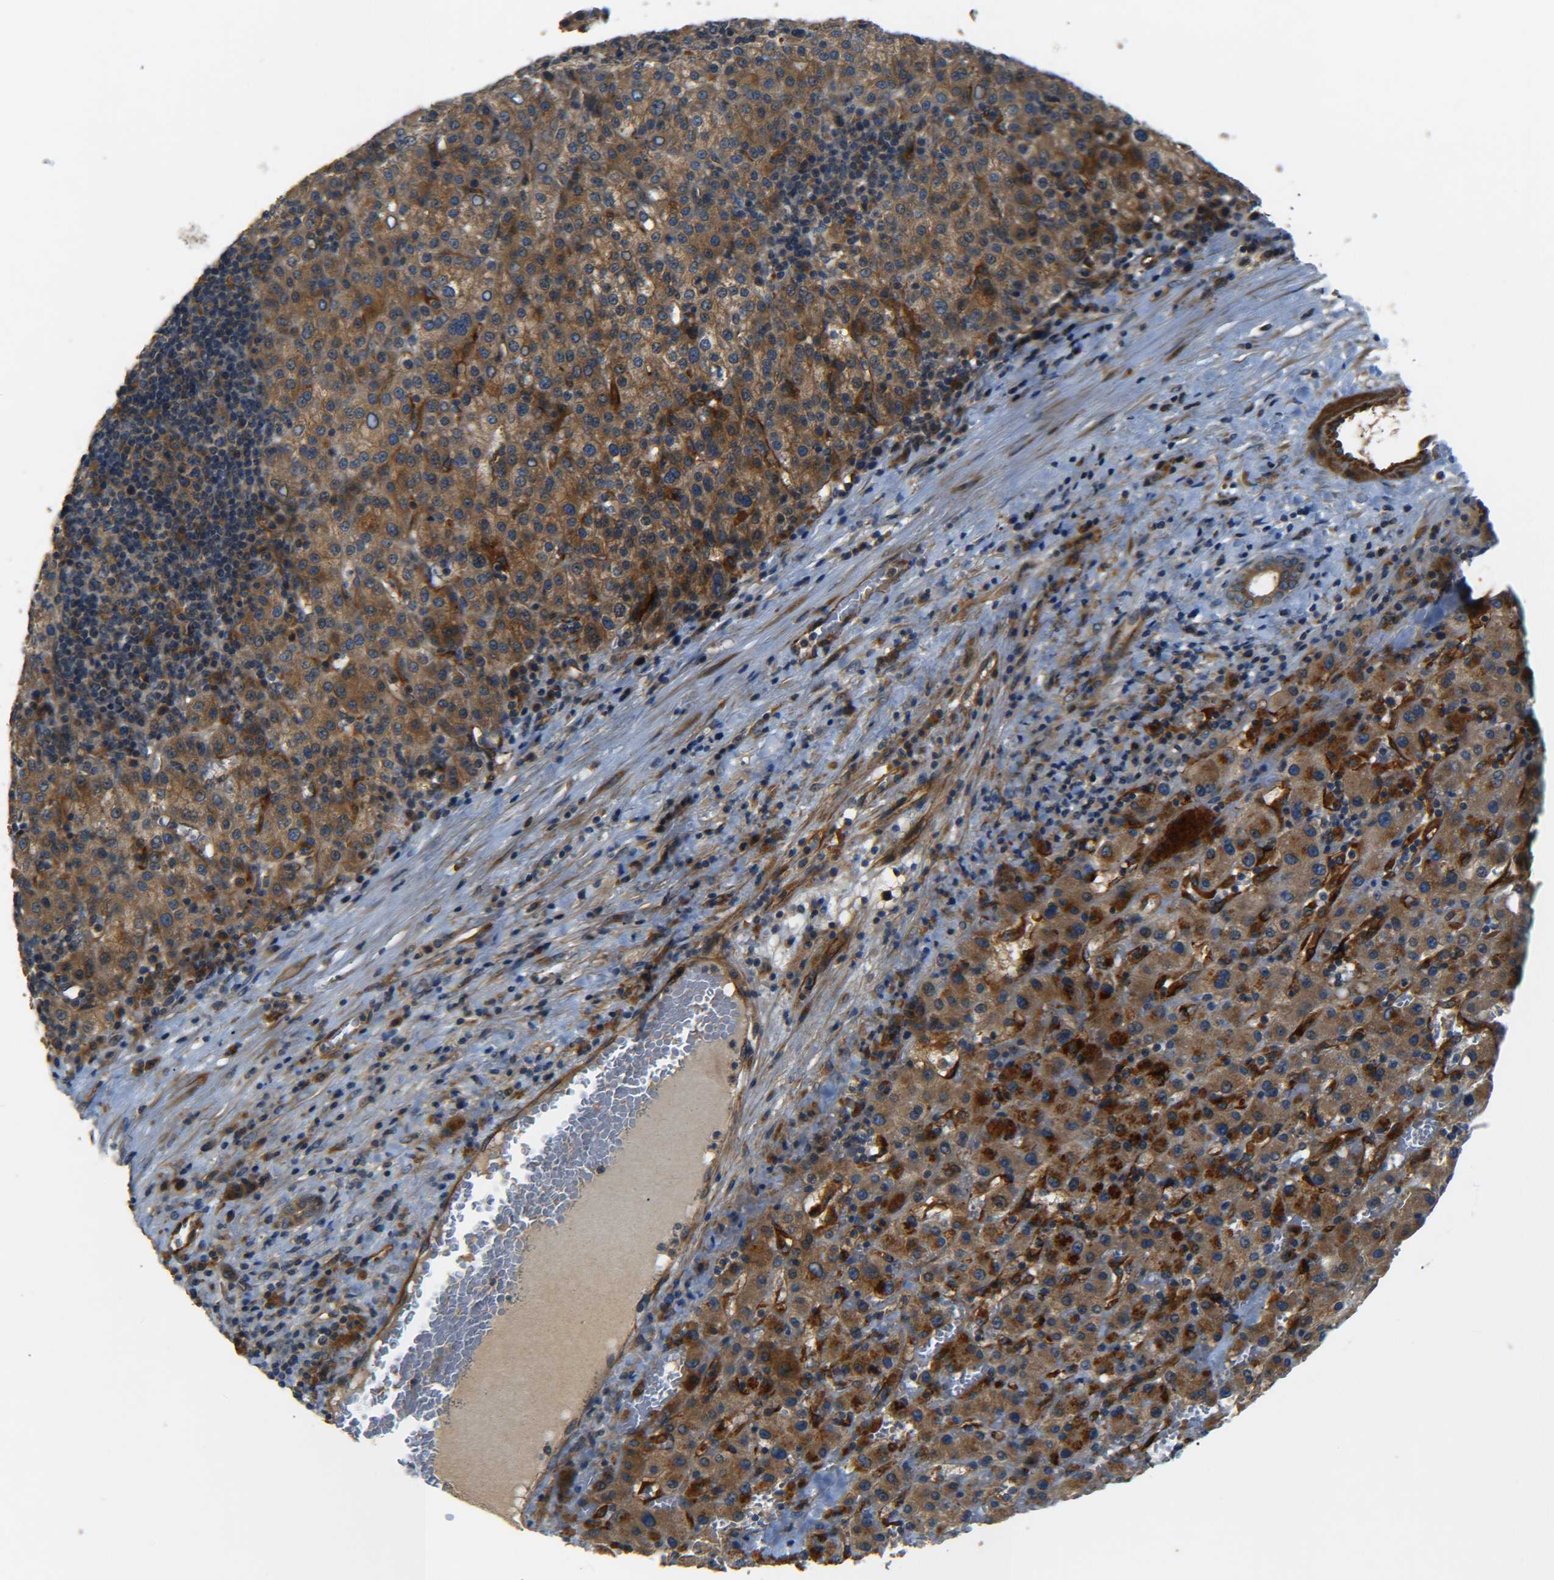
{"staining": {"intensity": "strong", "quantity": ">75%", "location": "cytoplasmic/membranous"}, "tissue": "liver cancer", "cell_type": "Tumor cells", "image_type": "cancer", "snomed": [{"axis": "morphology", "description": "Carcinoma, Hepatocellular, NOS"}, {"axis": "topography", "description": "Liver"}], "caption": "Immunohistochemistry (IHC) of human hepatocellular carcinoma (liver) exhibits high levels of strong cytoplasmic/membranous expression in approximately >75% of tumor cells.", "gene": "LRCH3", "patient": {"sex": "female", "age": 58}}